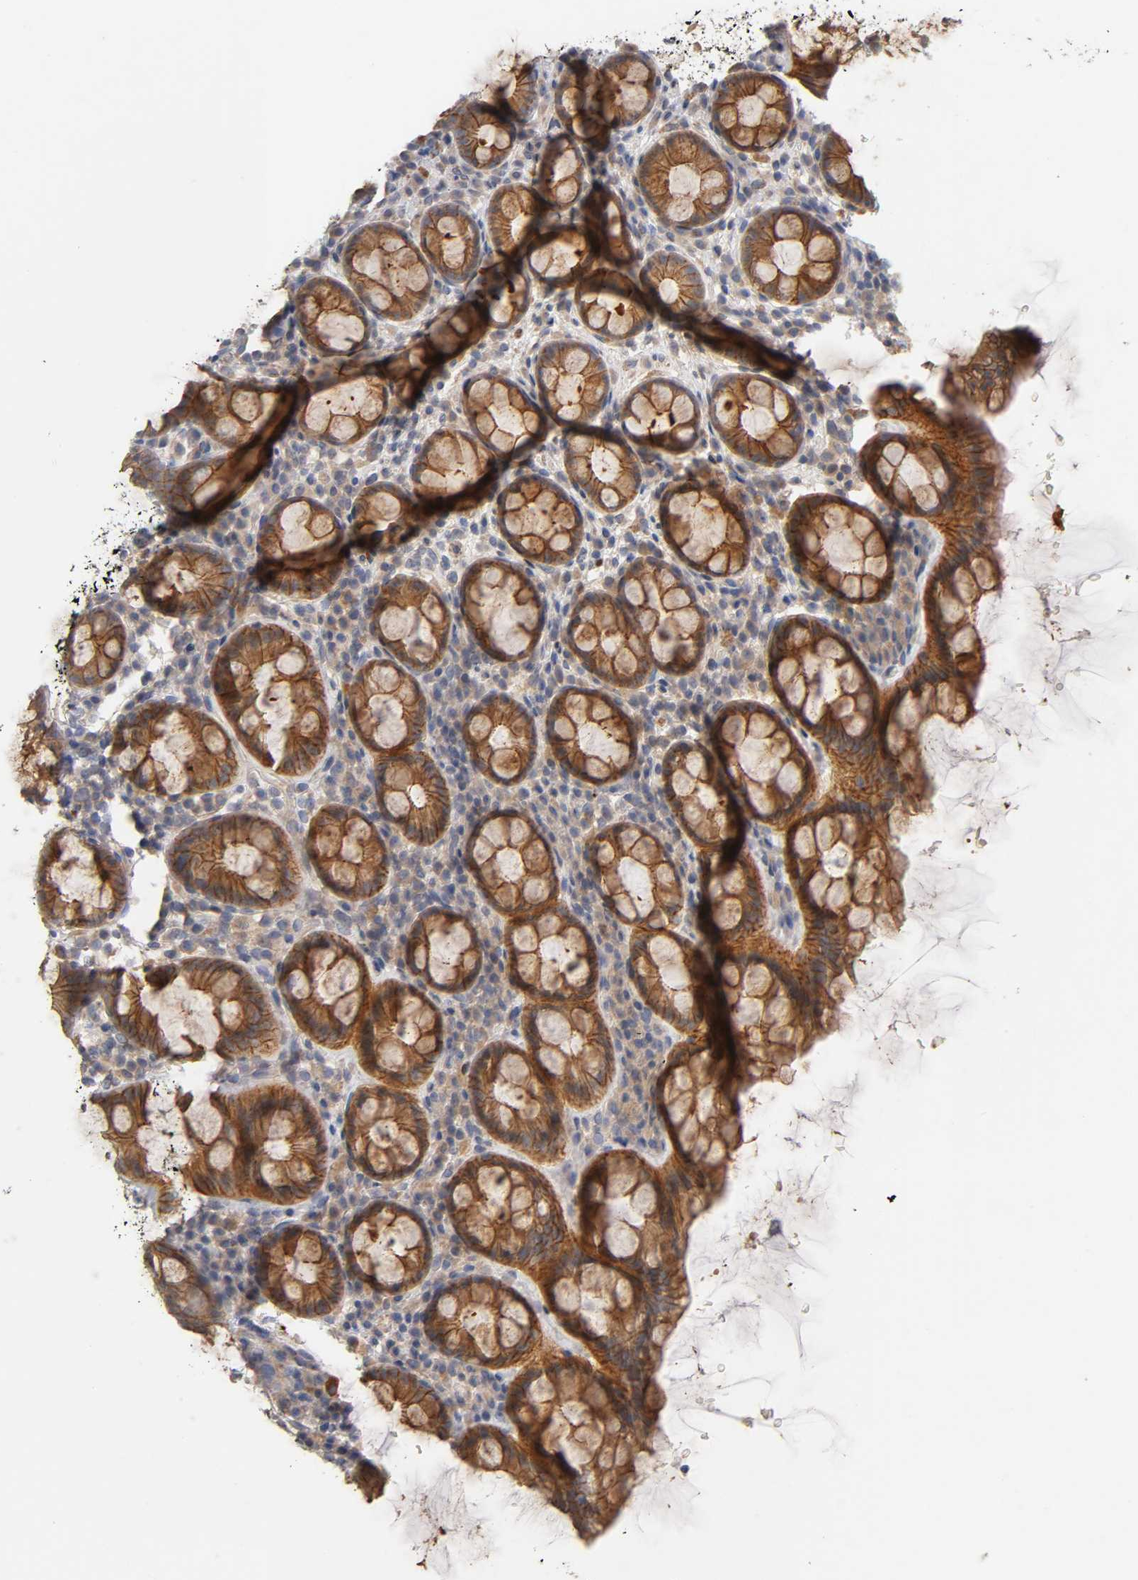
{"staining": {"intensity": "strong", "quantity": ">75%", "location": "cytoplasmic/membranous"}, "tissue": "rectum", "cell_type": "Glandular cells", "image_type": "normal", "snomed": [{"axis": "morphology", "description": "Normal tissue, NOS"}, {"axis": "topography", "description": "Rectum"}], "caption": "Immunohistochemical staining of benign rectum demonstrates high levels of strong cytoplasmic/membranous positivity in approximately >75% of glandular cells.", "gene": "PDZD11", "patient": {"sex": "male", "age": 92}}